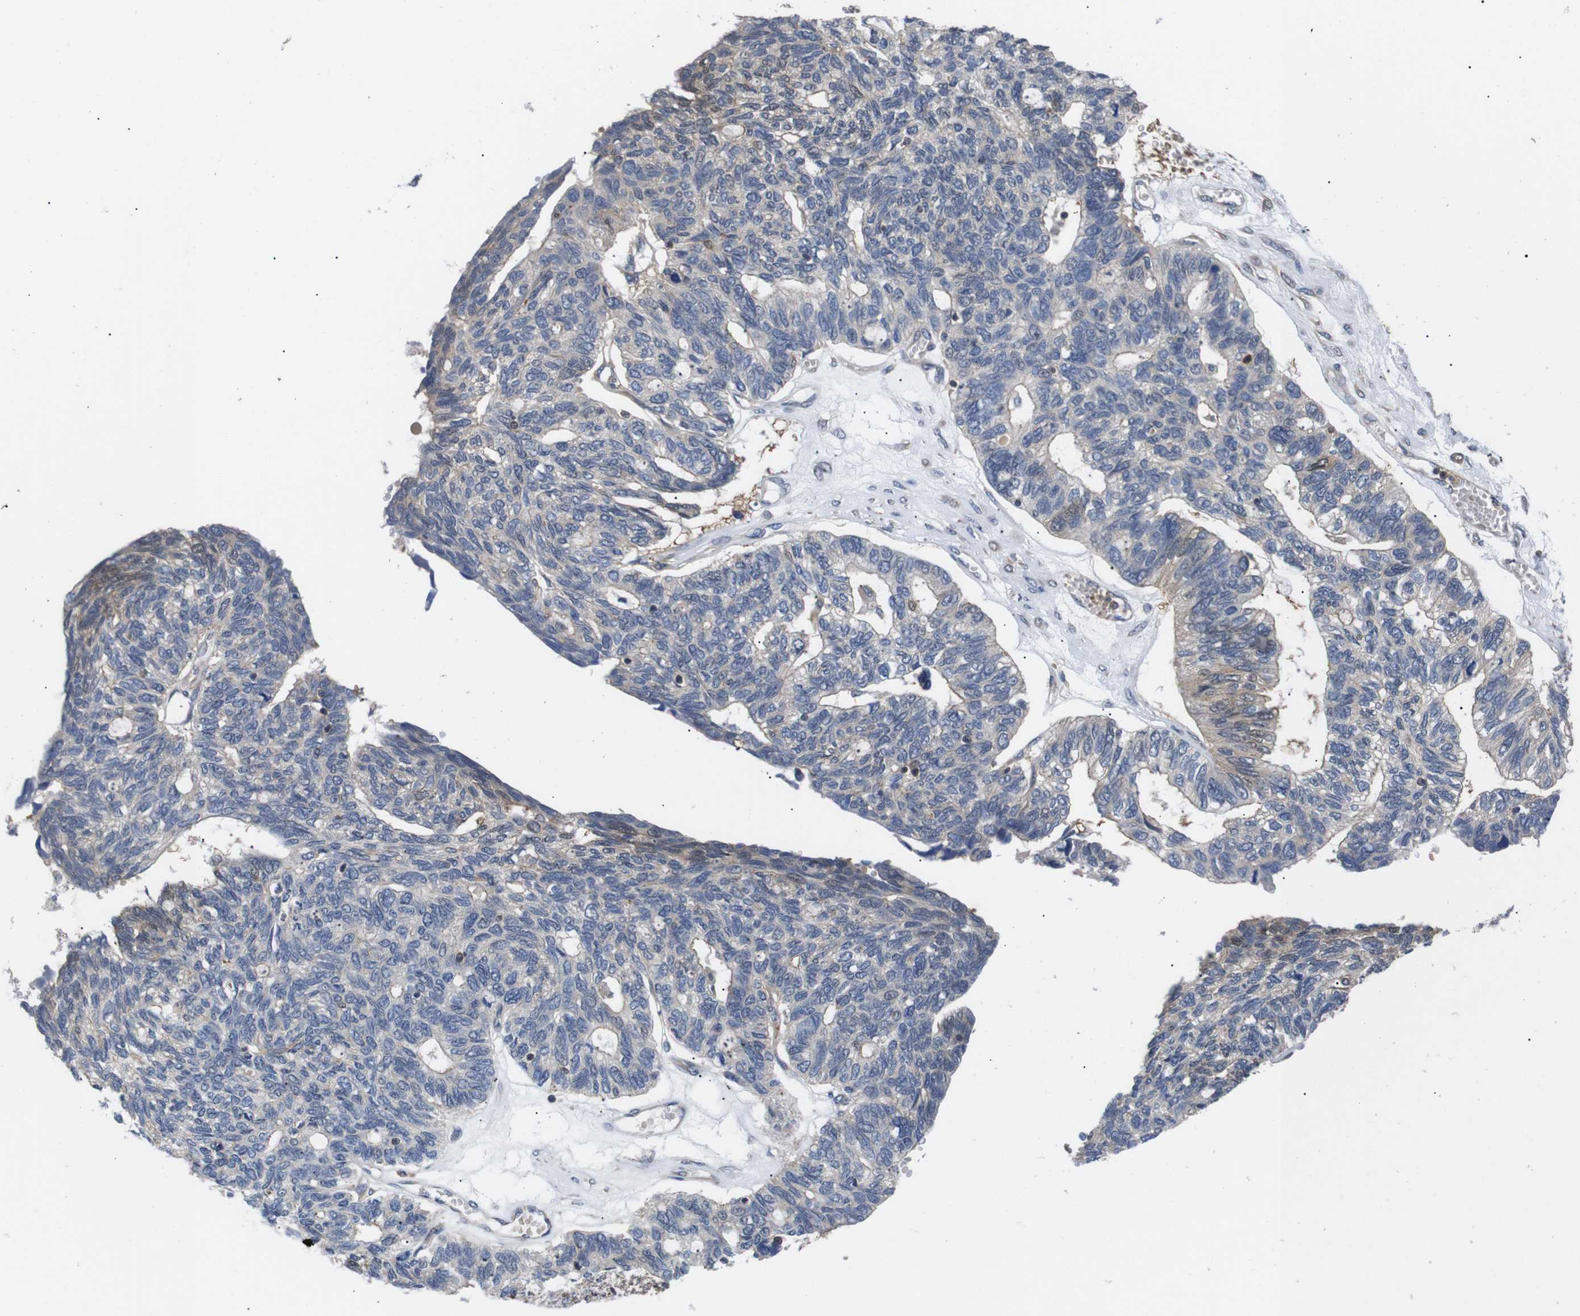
{"staining": {"intensity": "weak", "quantity": "<25%", "location": "cytoplasmic/membranous"}, "tissue": "ovarian cancer", "cell_type": "Tumor cells", "image_type": "cancer", "snomed": [{"axis": "morphology", "description": "Cystadenocarcinoma, serous, NOS"}, {"axis": "topography", "description": "Ovary"}], "caption": "This is an immunohistochemistry image of serous cystadenocarcinoma (ovarian). There is no expression in tumor cells.", "gene": "DDR1", "patient": {"sex": "female", "age": 79}}